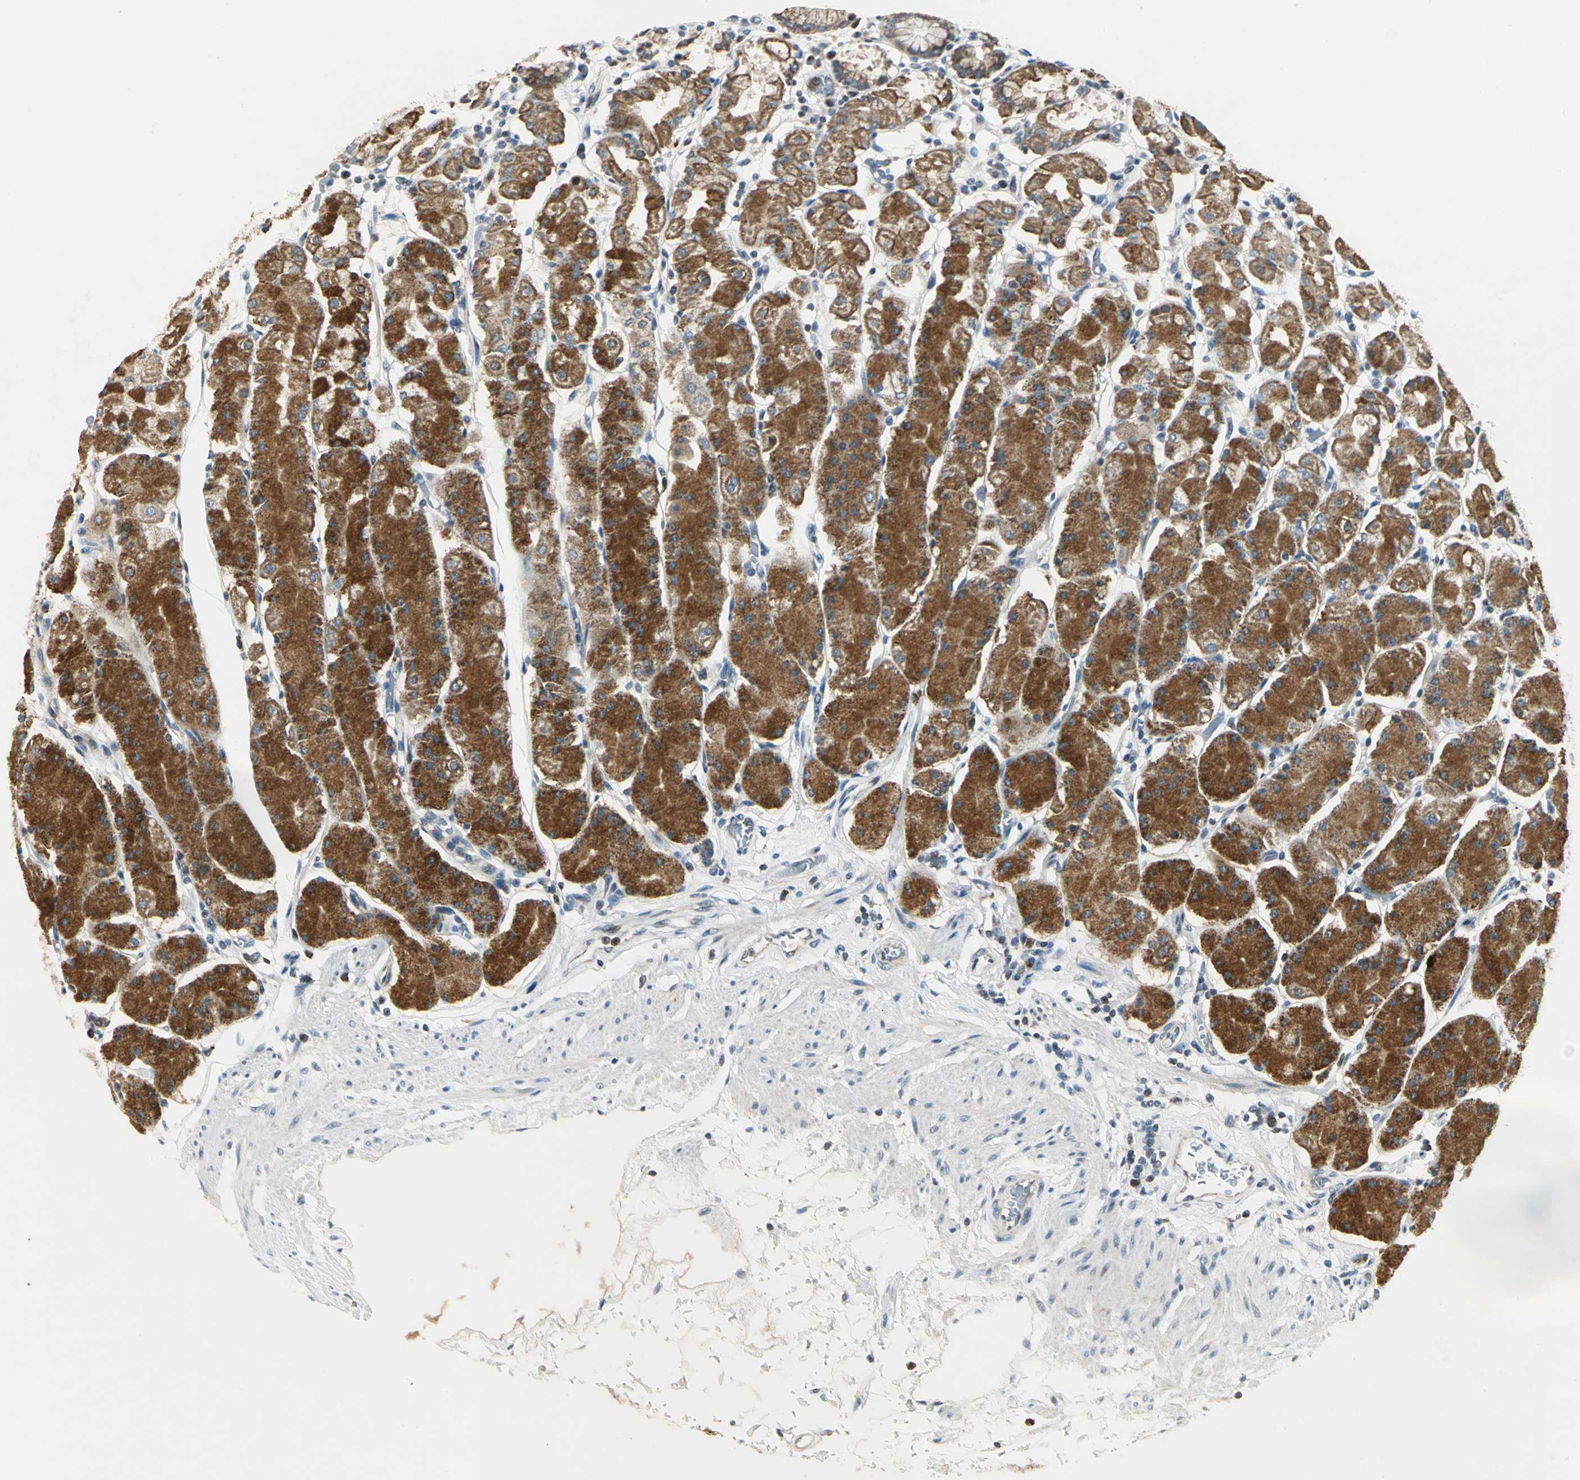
{"staining": {"intensity": "strong", "quantity": ">75%", "location": "cytoplasmic/membranous"}, "tissue": "stomach", "cell_type": "Glandular cells", "image_type": "normal", "snomed": [{"axis": "morphology", "description": "Normal tissue, NOS"}, {"axis": "topography", "description": "Stomach, upper"}, {"axis": "topography", "description": "Stomach"}], "caption": "High-magnification brightfield microscopy of benign stomach stained with DAB (3,3'-diaminobenzidine) (brown) and counterstained with hematoxylin (blue). glandular cells exhibit strong cytoplasmic/membranous expression is present in approximately>75% of cells.", "gene": "USP40", "patient": {"sex": "male", "age": 76}}